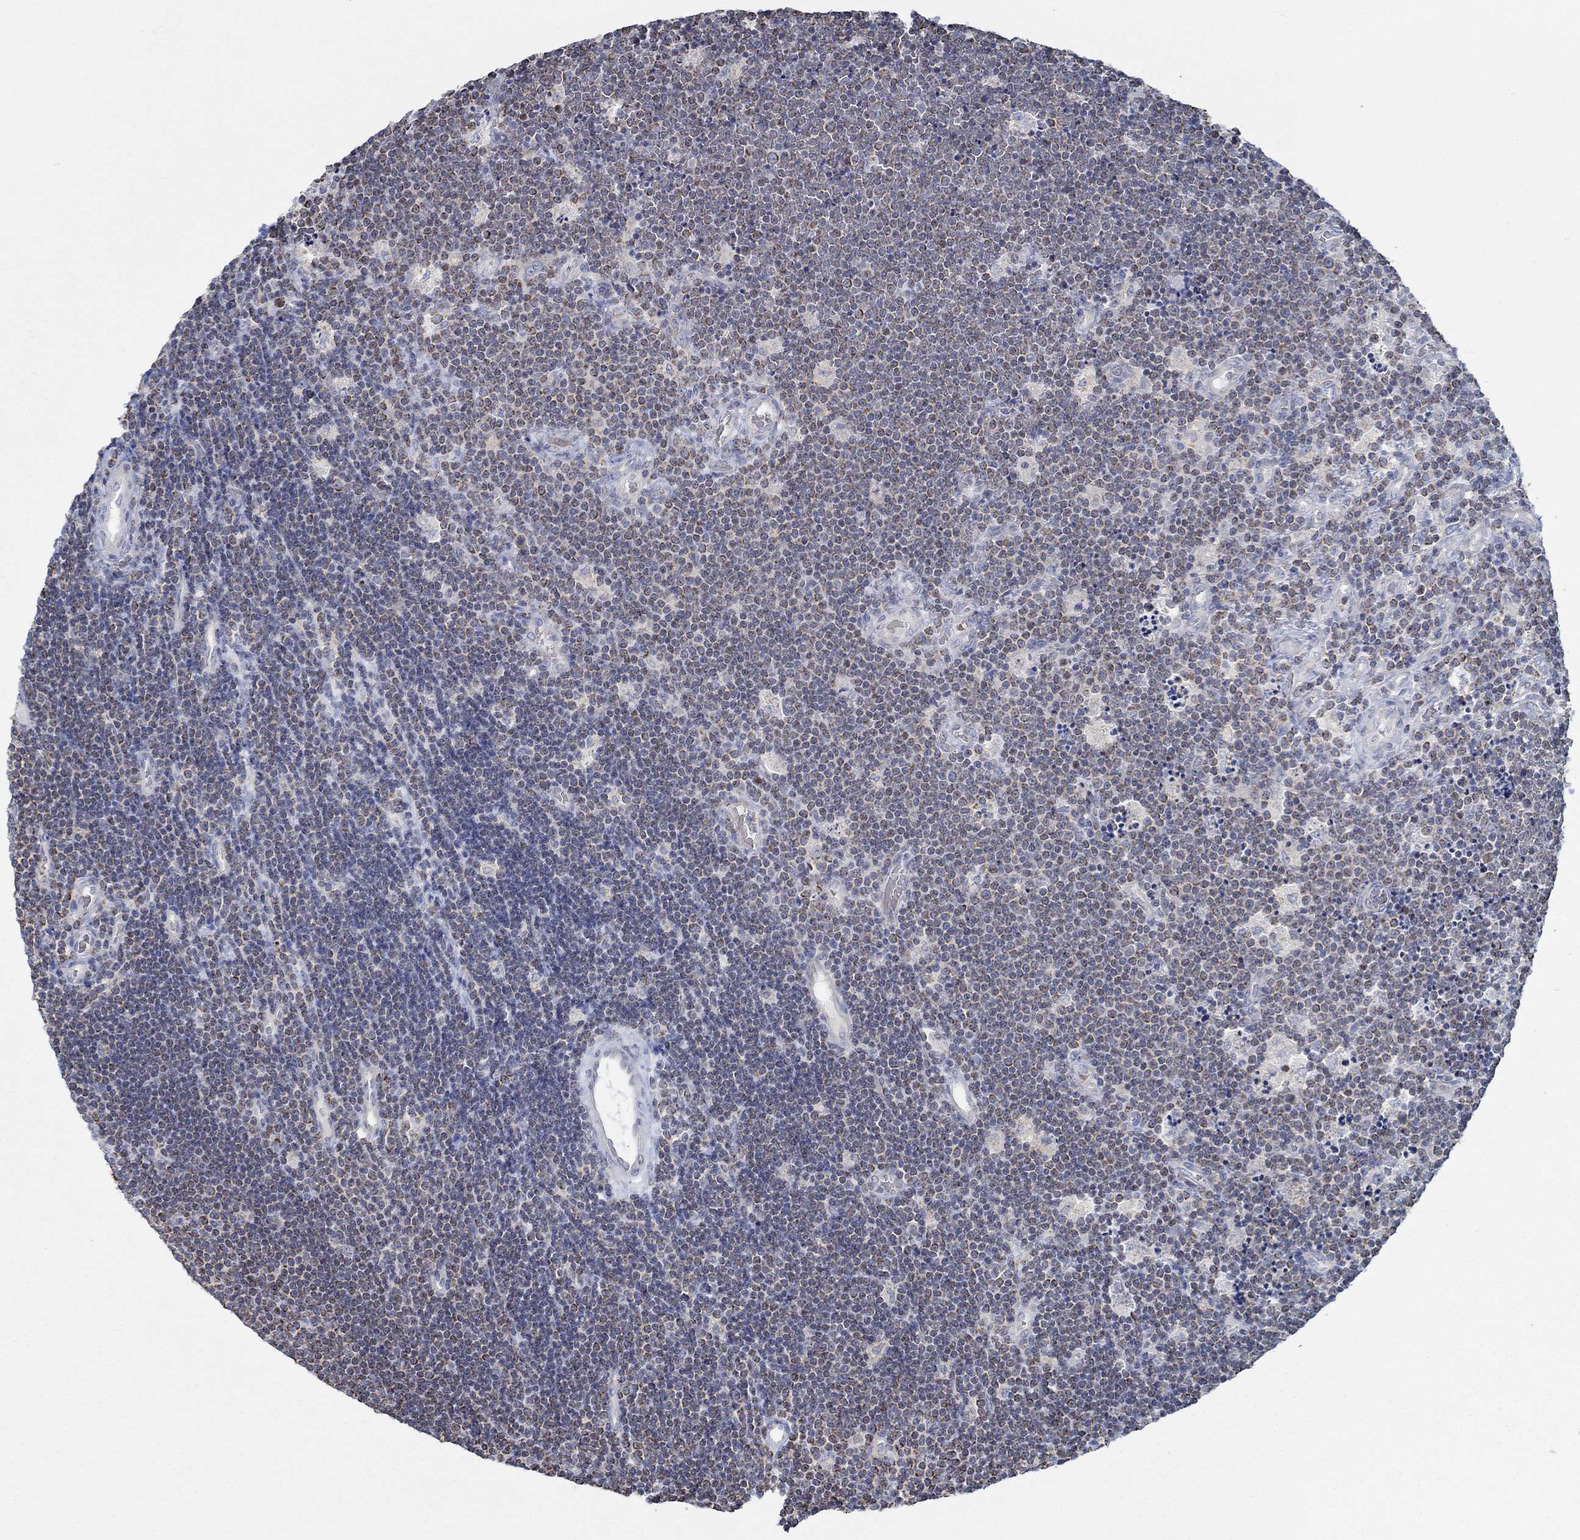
{"staining": {"intensity": "strong", "quantity": "25%-75%", "location": "cytoplasmic/membranous"}, "tissue": "lymphoma", "cell_type": "Tumor cells", "image_type": "cancer", "snomed": [{"axis": "morphology", "description": "Malignant lymphoma, non-Hodgkin's type, Low grade"}, {"axis": "topography", "description": "Brain"}], "caption": "Immunohistochemical staining of human lymphoma reveals high levels of strong cytoplasmic/membranous protein staining in about 25%-75% of tumor cells.", "gene": "GLOD5", "patient": {"sex": "female", "age": 66}}